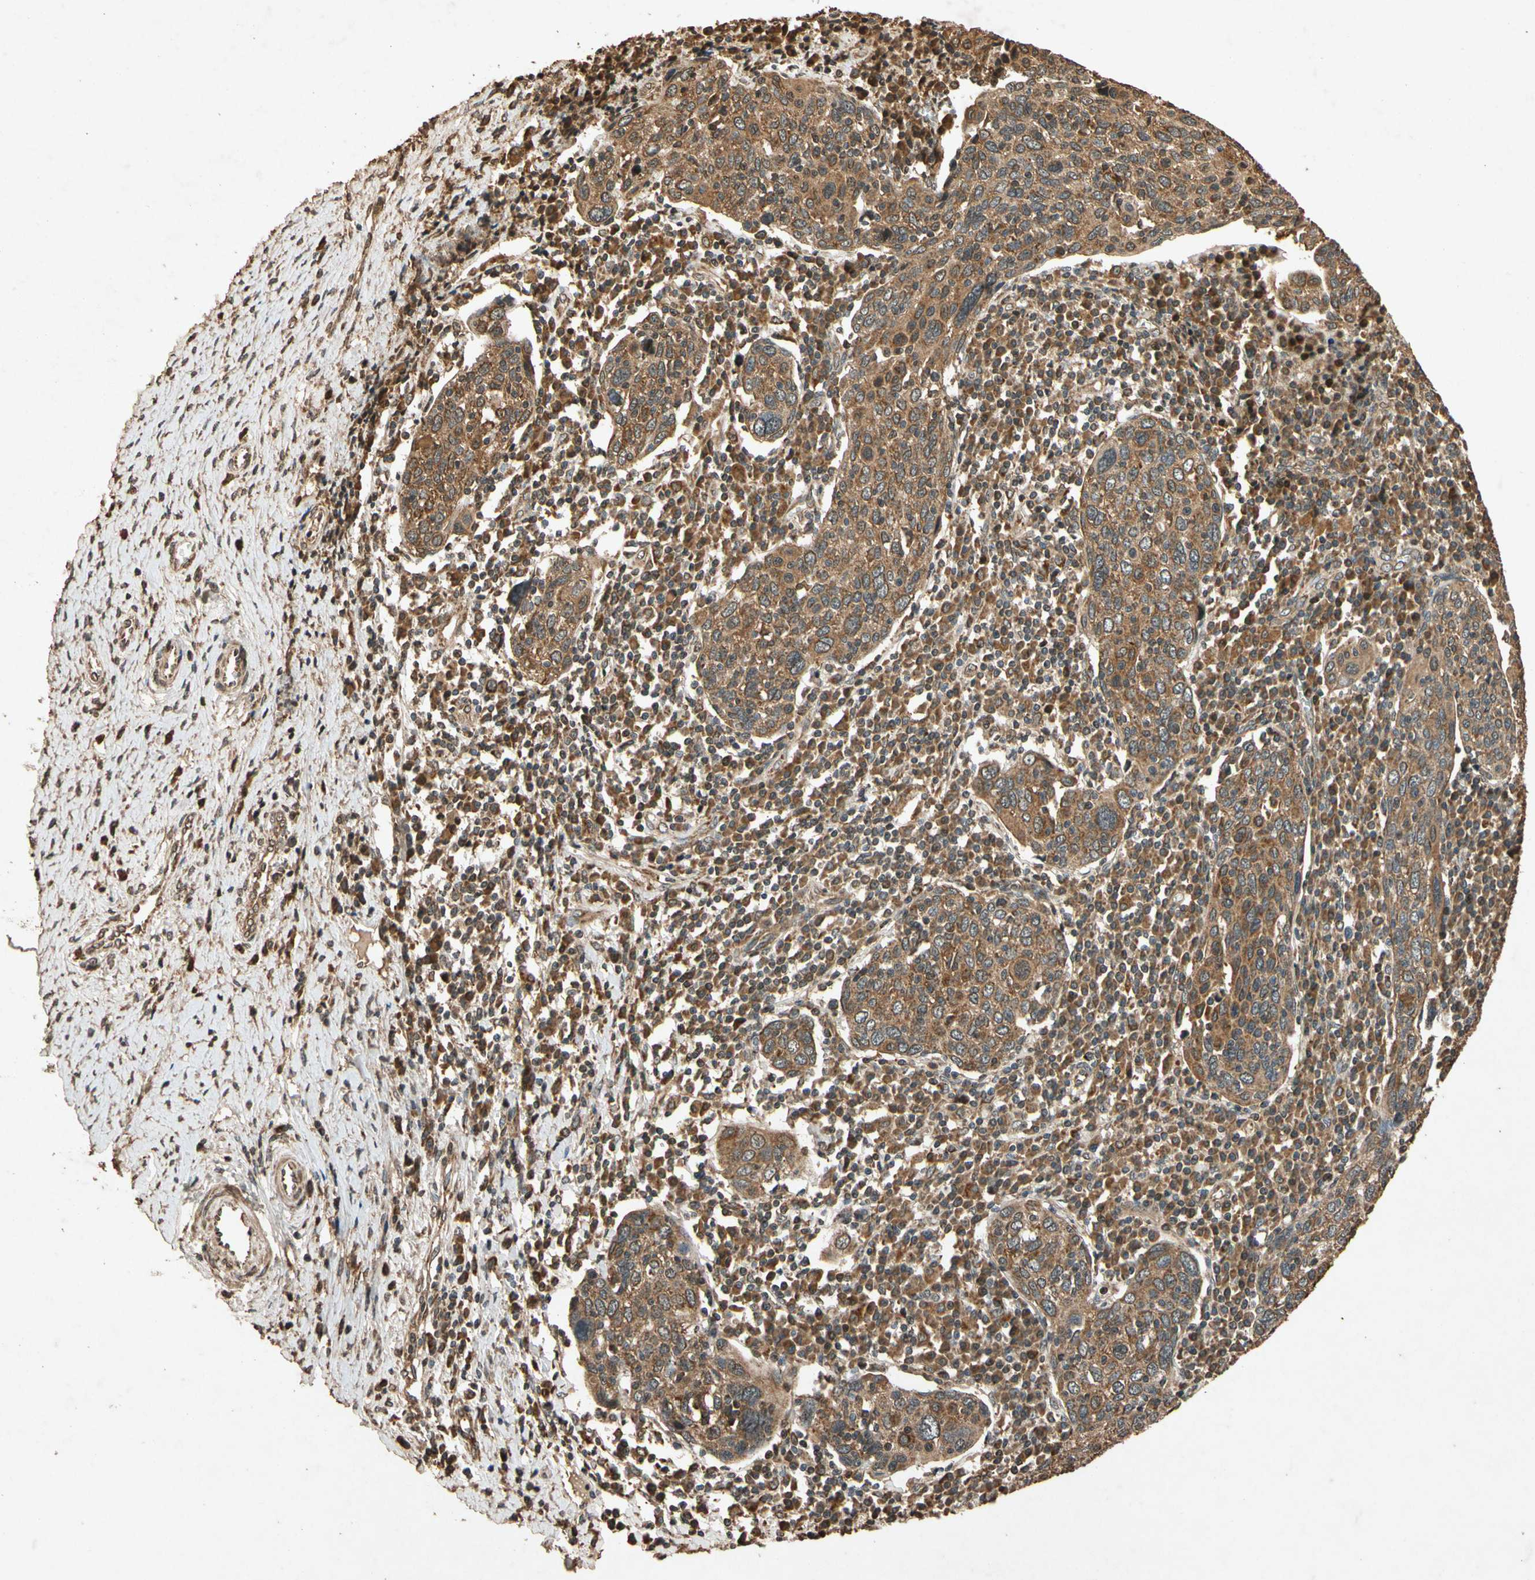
{"staining": {"intensity": "moderate", "quantity": ">75%", "location": "cytoplasmic/membranous"}, "tissue": "cervical cancer", "cell_type": "Tumor cells", "image_type": "cancer", "snomed": [{"axis": "morphology", "description": "Squamous cell carcinoma, NOS"}, {"axis": "topography", "description": "Cervix"}], "caption": "Human cervical cancer (squamous cell carcinoma) stained with a brown dye exhibits moderate cytoplasmic/membranous positive positivity in about >75% of tumor cells.", "gene": "TXN2", "patient": {"sex": "female", "age": 40}}